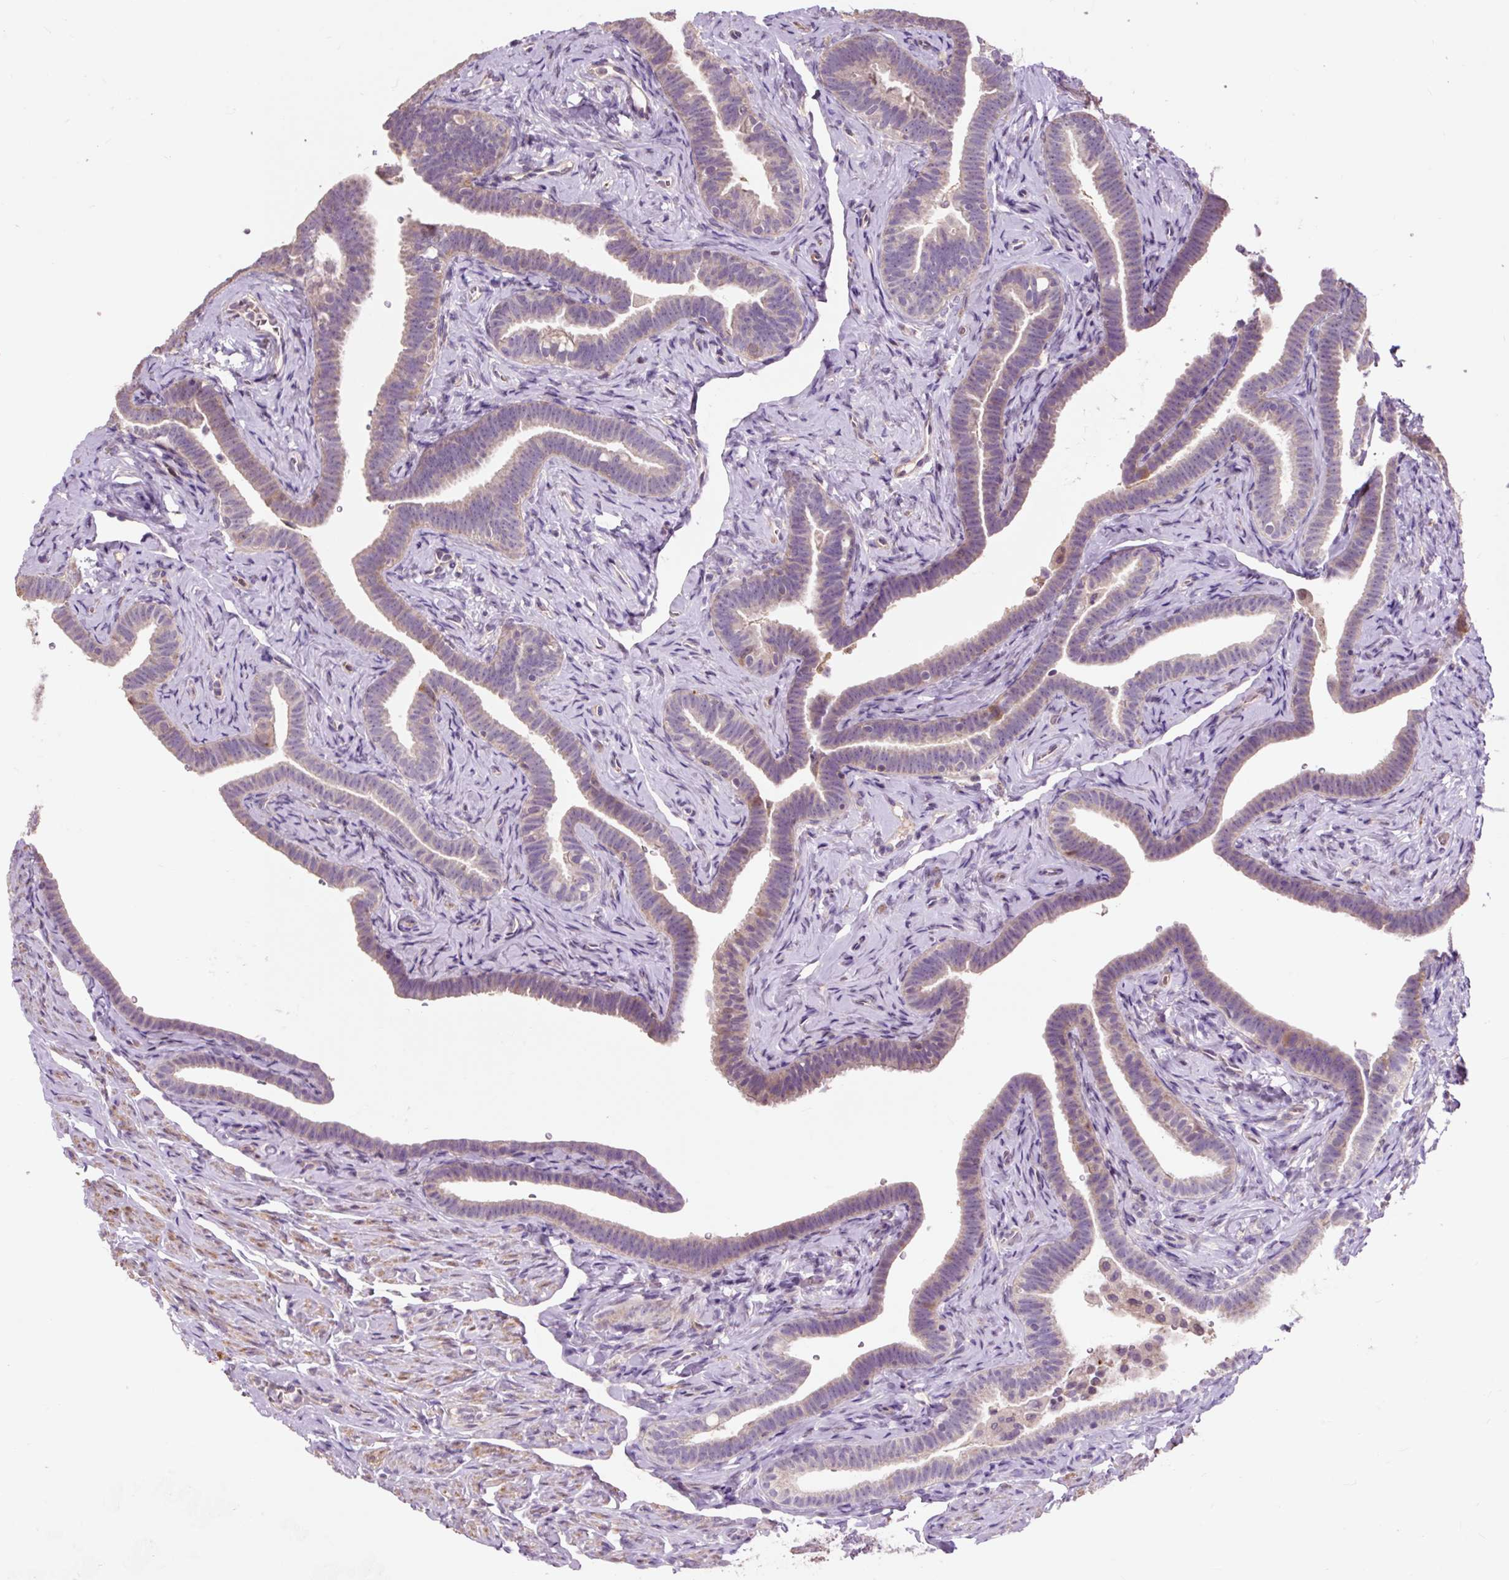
{"staining": {"intensity": "weak", "quantity": "25%-75%", "location": "cytoplasmic/membranous"}, "tissue": "fallopian tube", "cell_type": "Glandular cells", "image_type": "normal", "snomed": [{"axis": "morphology", "description": "Normal tissue, NOS"}, {"axis": "topography", "description": "Fallopian tube"}], "caption": "Protein expression by immunohistochemistry displays weak cytoplasmic/membranous staining in approximately 25%-75% of glandular cells in normal fallopian tube. (Stains: DAB (3,3'-diaminobenzidine) in brown, nuclei in blue, Microscopy: brightfield microscopy at high magnification).", "gene": "PRIMPOL", "patient": {"sex": "female", "age": 69}}